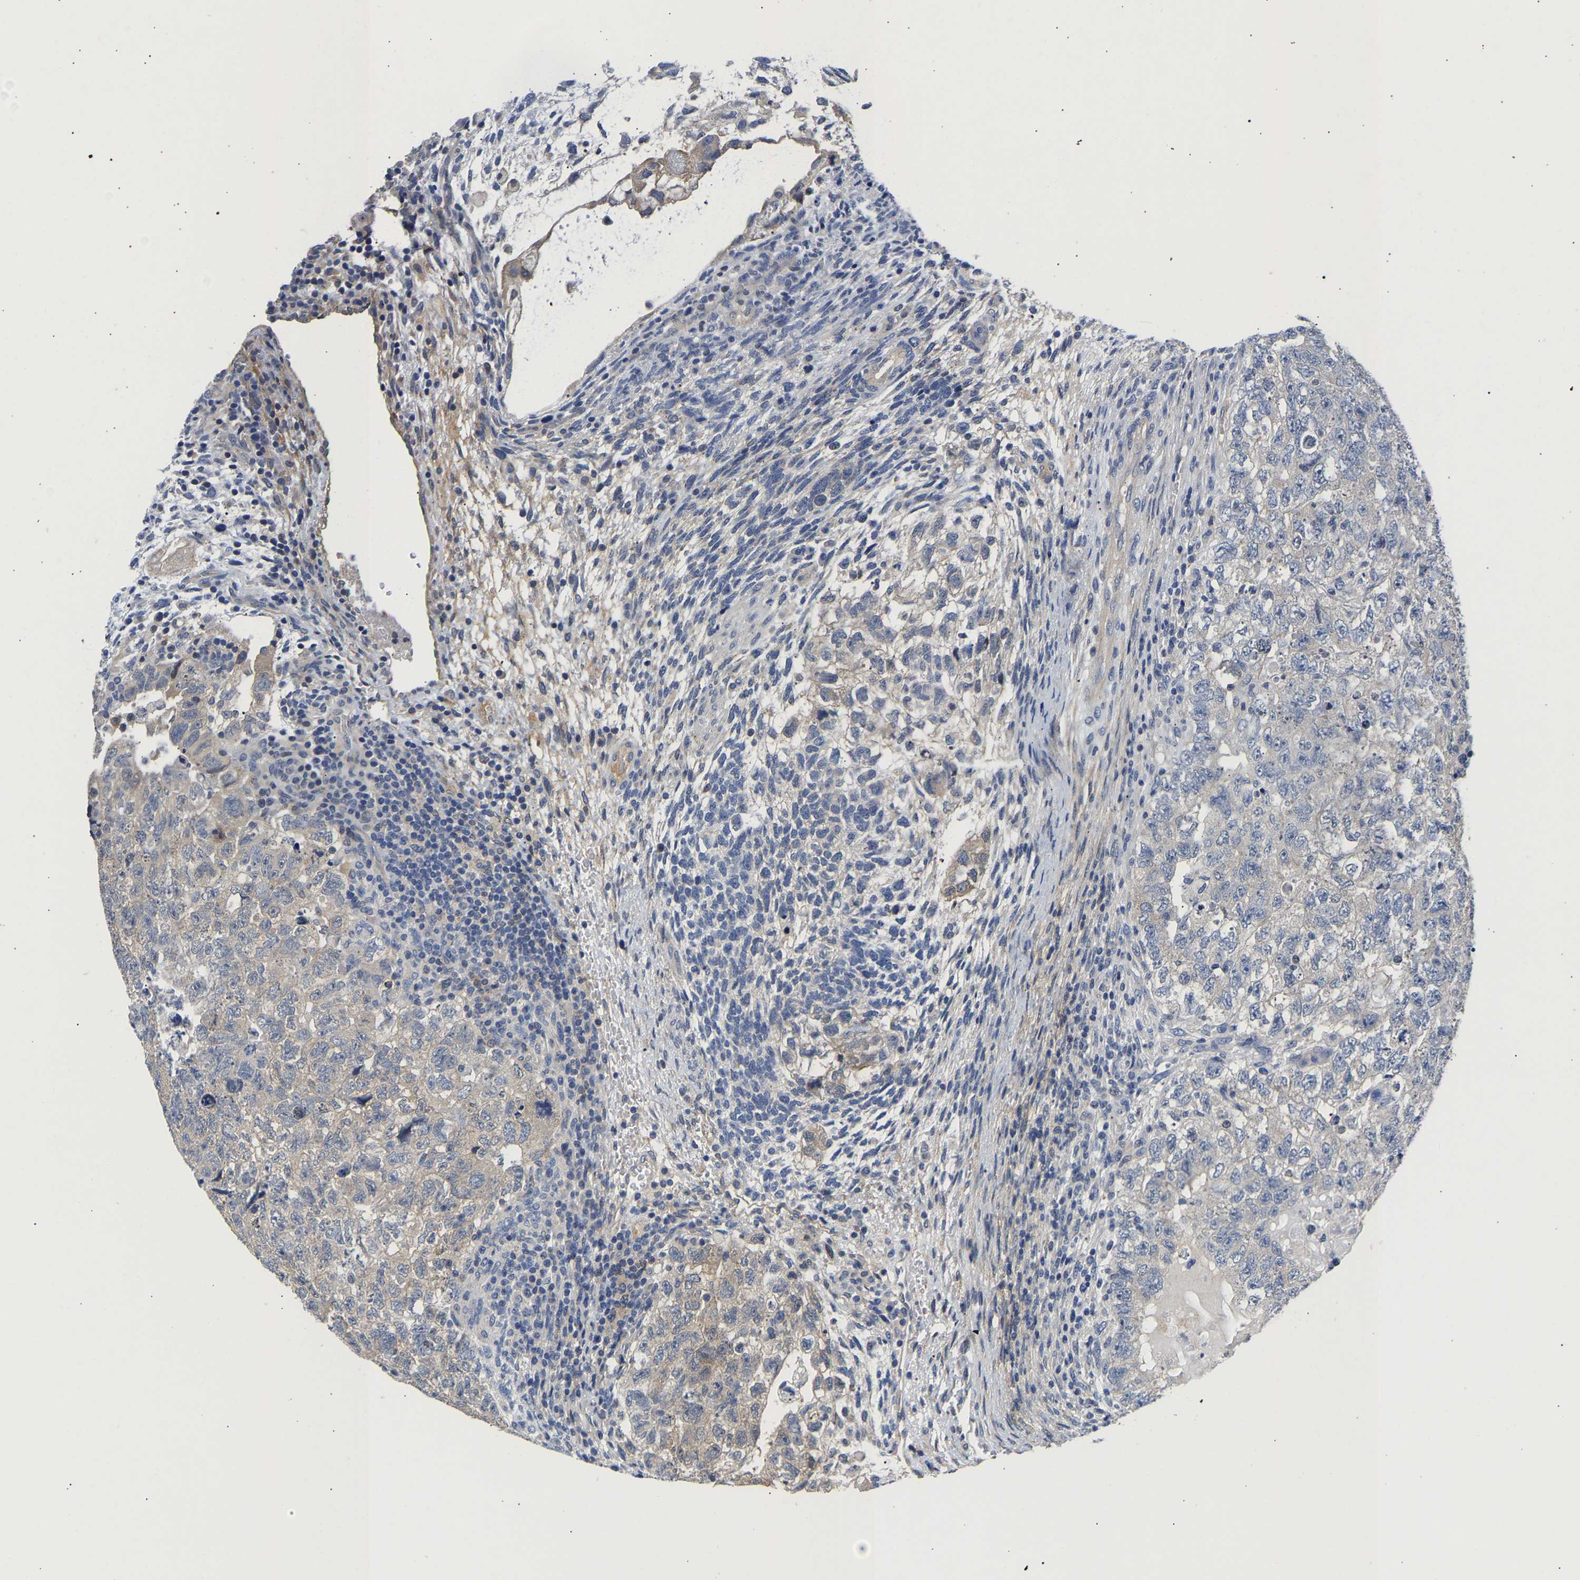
{"staining": {"intensity": "negative", "quantity": "none", "location": "none"}, "tissue": "testis cancer", "cell_type": "Tumor cells", "image_type": "cancer", "snomed": [{"axis": "morphology", "description": "Carcinoma, Embryonal, NOS"}, {"axis": "topography", "description": "Testis"}], "caption": "This is a histopathology image of IHC staining of testis embryonal carcinoma, which shows no expression in tumor cells.", "gene": "CCDC6", "patient": {"sex": "male", "age": 36}}